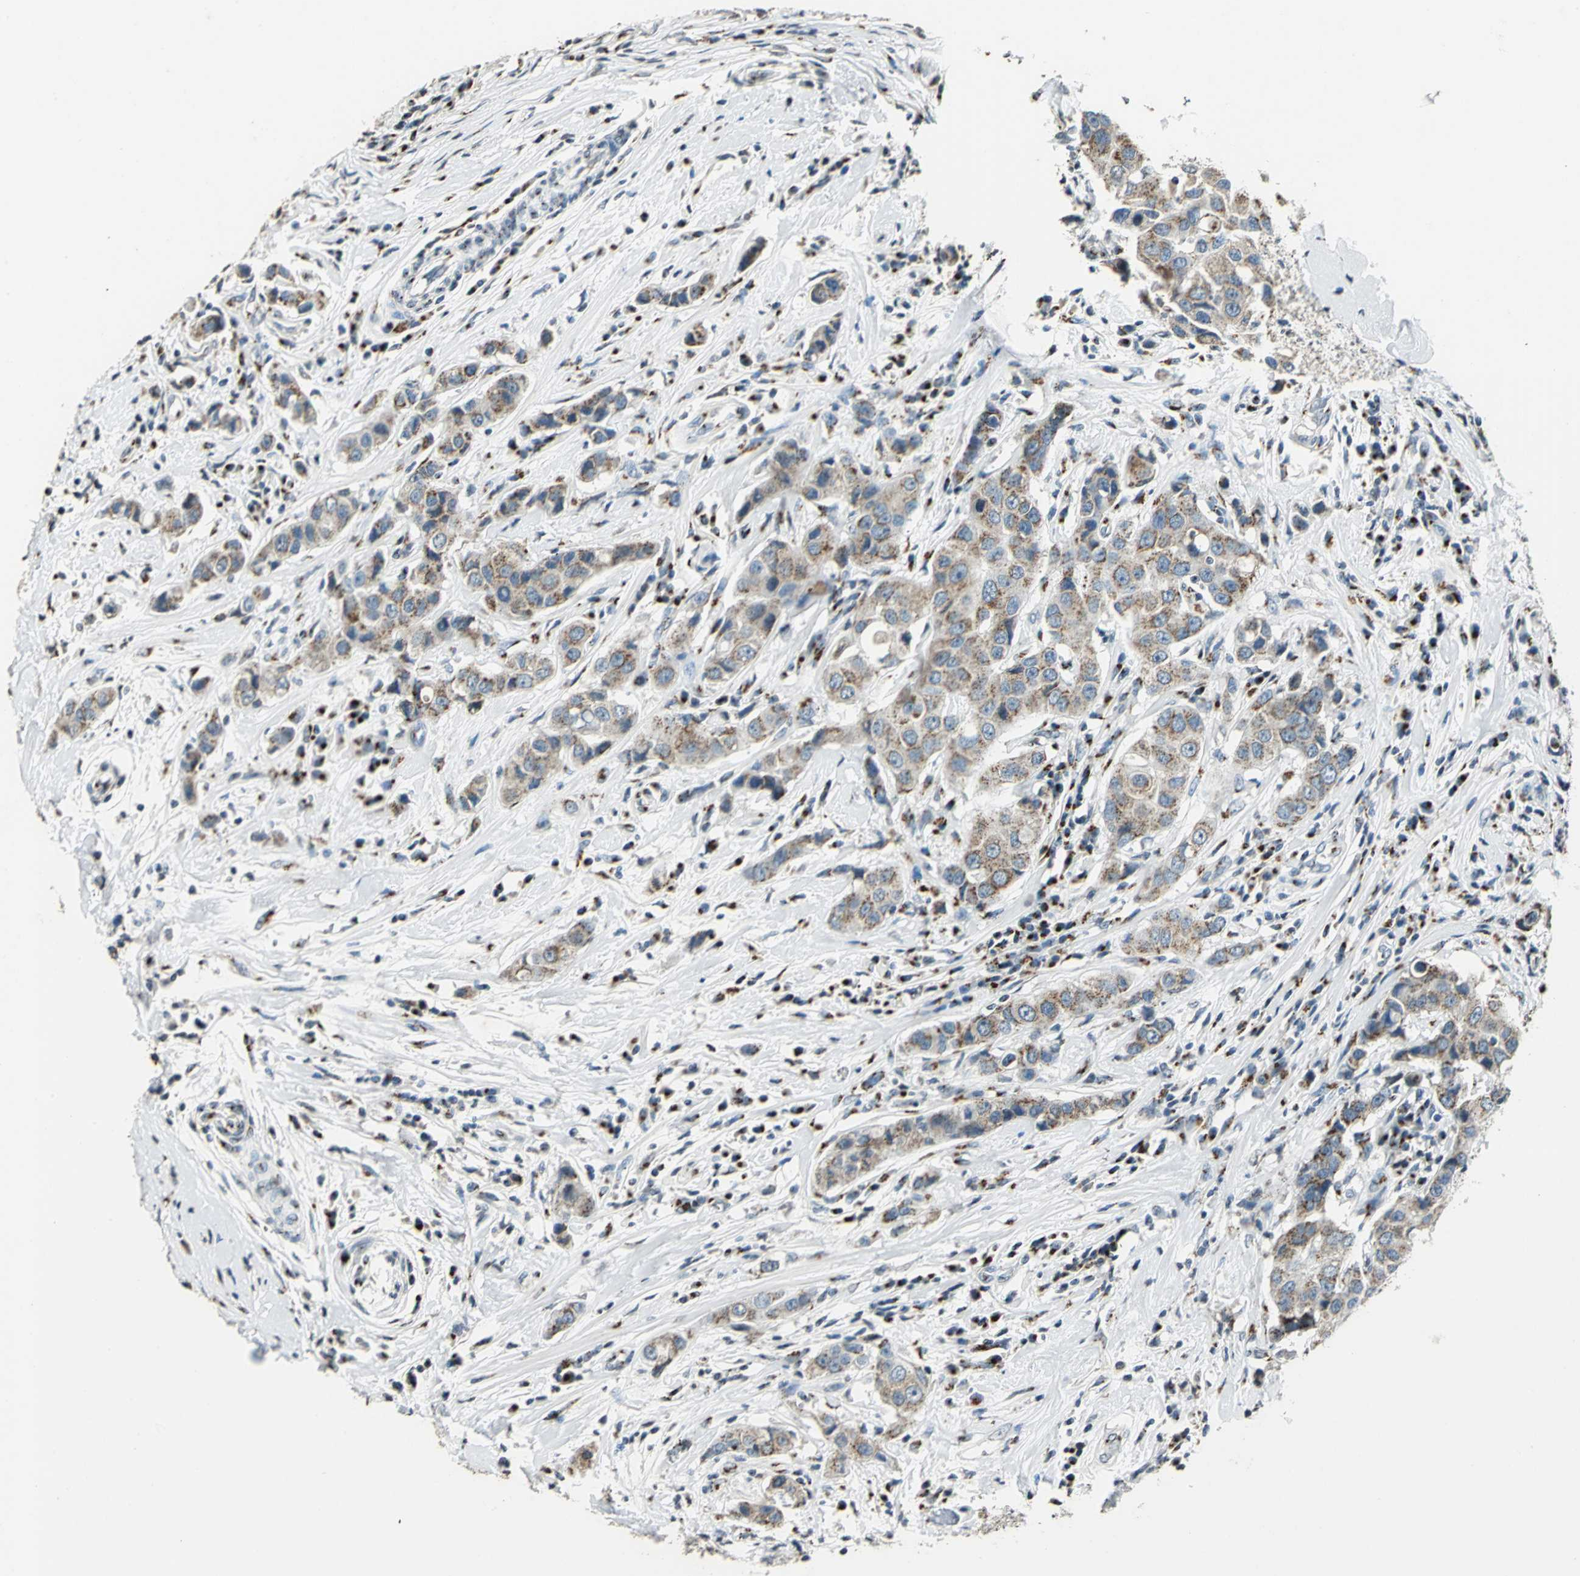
{"staining": {"intensity": "weak", "quantity": ">75%", "location": "cytoplasmic/membranous"}, "tissue": "breast cancer", "cell_type": "Tumor cells", "image_type": "cancer", "snomed": [{"axis": "morphology", "description": "Duct carcinoma"}, {"axis": "topography", "description": "Breast"}], "caption": "Weak cytoplasmic/membranous staining is present in approximately >75% of tumor cells in breast cancer (intraductal carcinoma).", "gene": "TMEM115", "patient": {"sex": "female", "age": 27}}